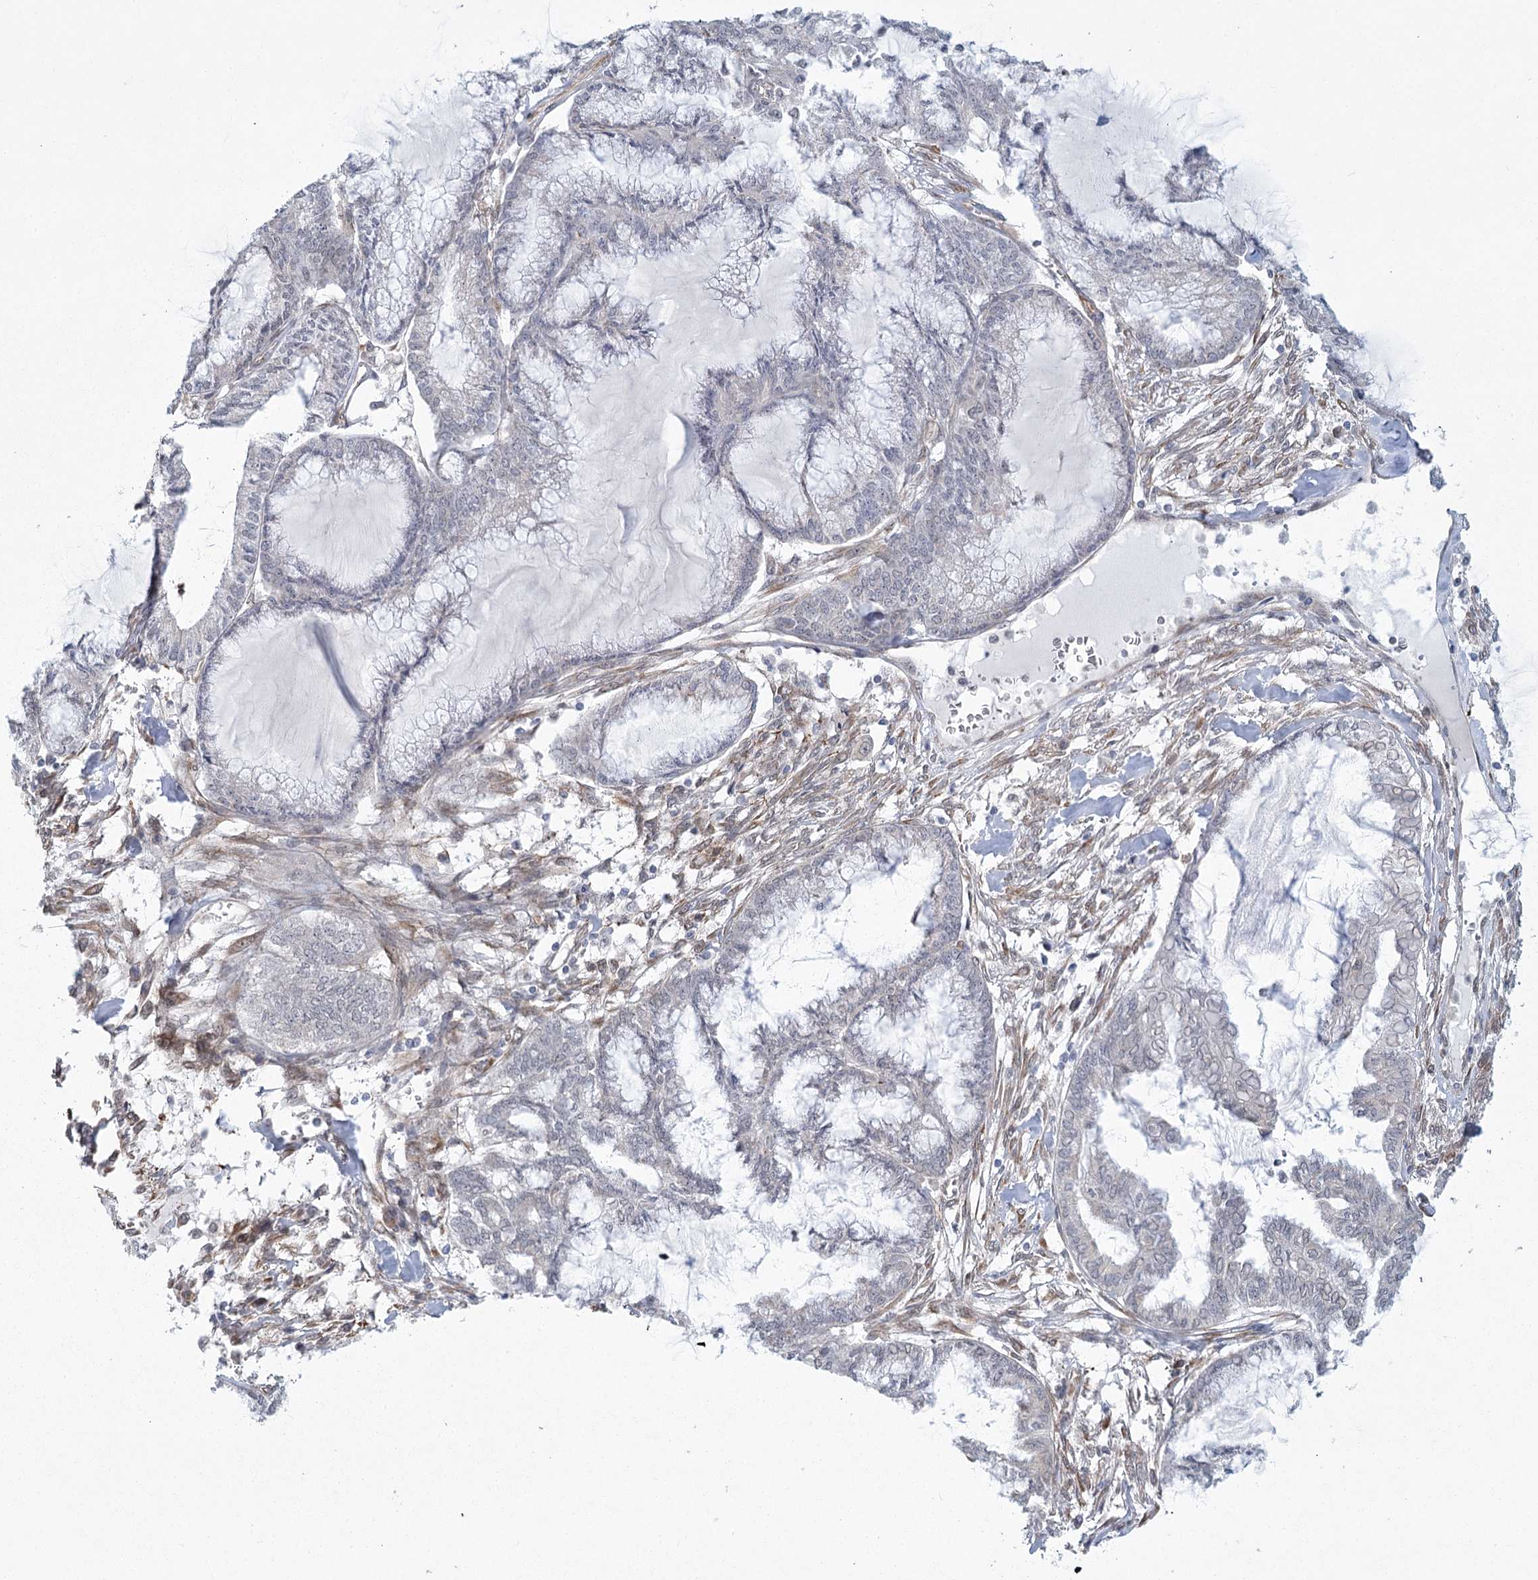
{"staining": {"intensity": "negative", "quantity": "none", "location": "none"}, "tissue": "endometrial cancer", "cell_type": "Tumor cells", "image_type": "cancer", "snomed": [{"axis": "morphology", "description": "Adenocarcinoma, NOS"}, {"axis": "topography", "description": "Endometrium"}], "caption": "This is an IHC image of human endometrial cancer. There is no positivity in tumor cells.", "gene": "MED28", "patient": {"sex": "female", "age": 86}}